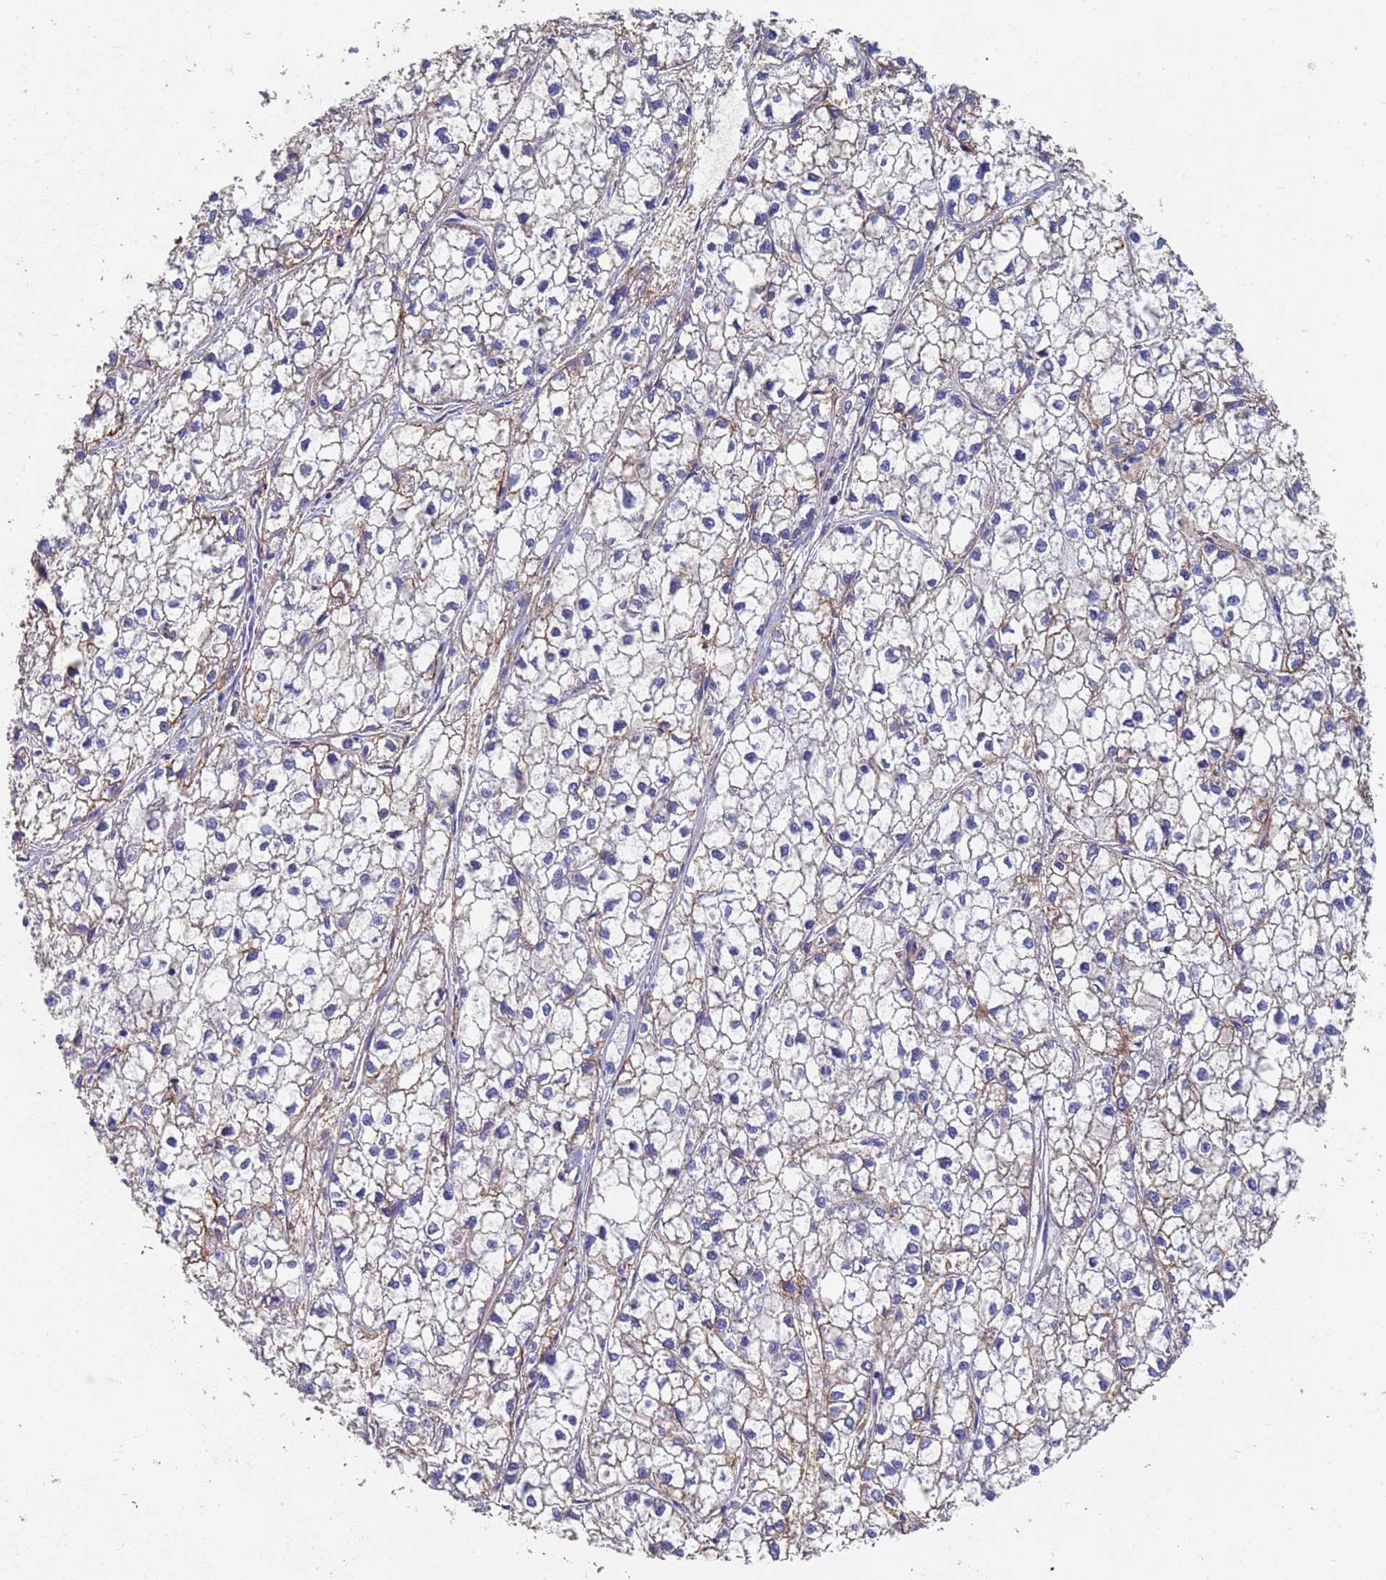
{"staining": {"intensity": "weak", "quantity": "<25%", "location": "cytoplasmic/membranous"}, "tissue": "liver cancer", "cell_type": "Tumor cells", "image_type": "cancer", "snomed": [{"axis": "morphology", "description": "Carcinoma, Hepatocellular, NOS"}, {"axis": "topography", "description": "Liver"}], "caption": "A histopathology image of human hepatocellular carcinoma (liver) is negative for staining in tumor cells.", "gene": "ABCA8", "patient": {"sex": "female", "age": 43}}